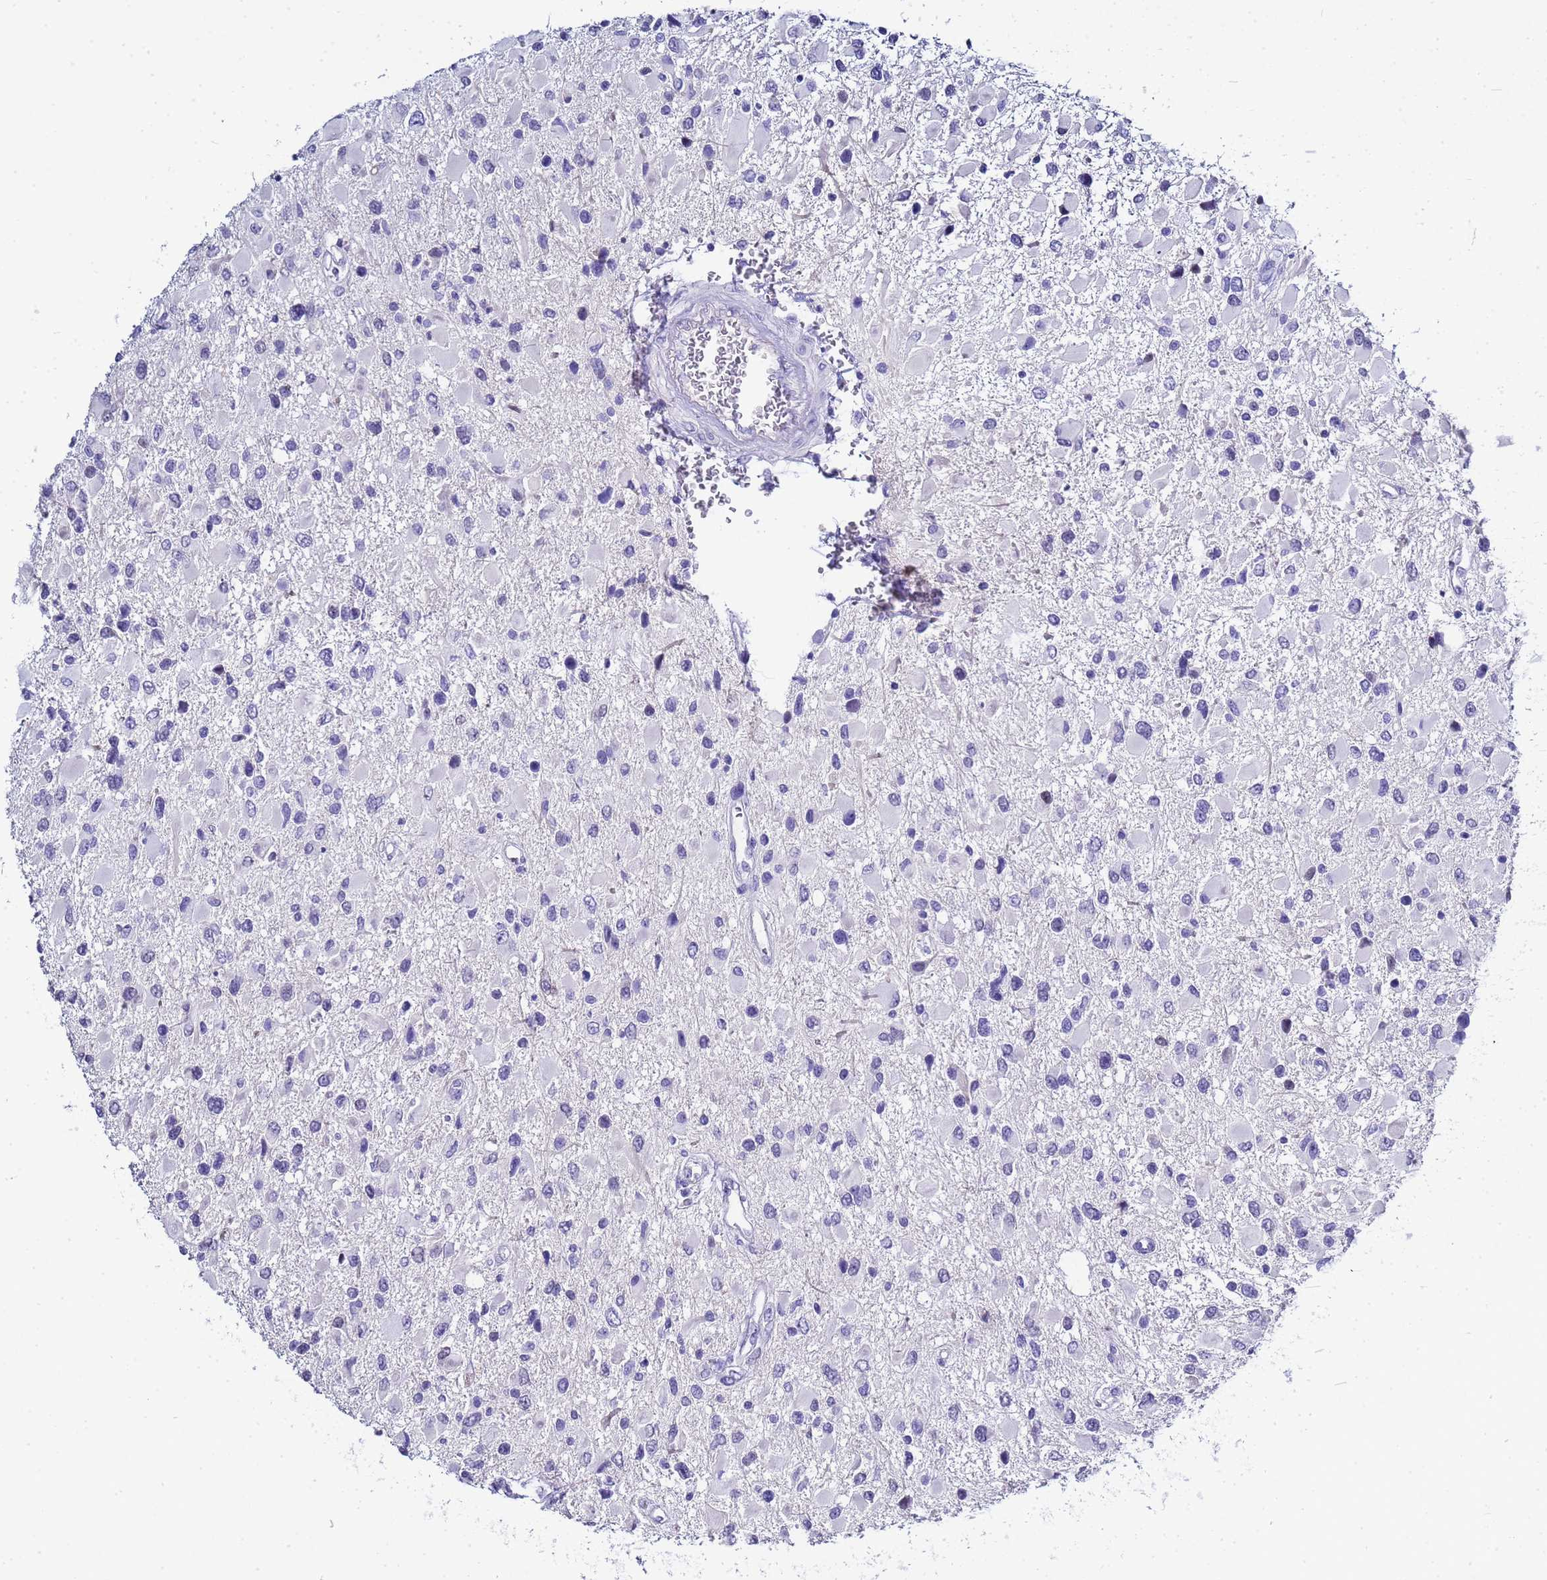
{"staining": {"intensity": "negative", "quantity": "none", "location": "none"}, "tissue": "glioma", "cell_type": "Tumor cells", "image_type": "cancer", "snomed": [{"axis": "morphology", "description": "Glioma, malignant, High grade"}, {"axis": "topography", "description": "Brain"}], "caption": "Immunohistochemistry histopathology image of malignant glioma (high-grade) stained for a protein (brown), which displays no expression in tumor cells.", "gene": "CTRC", "patient": {"sex": "male", "age": 53}}